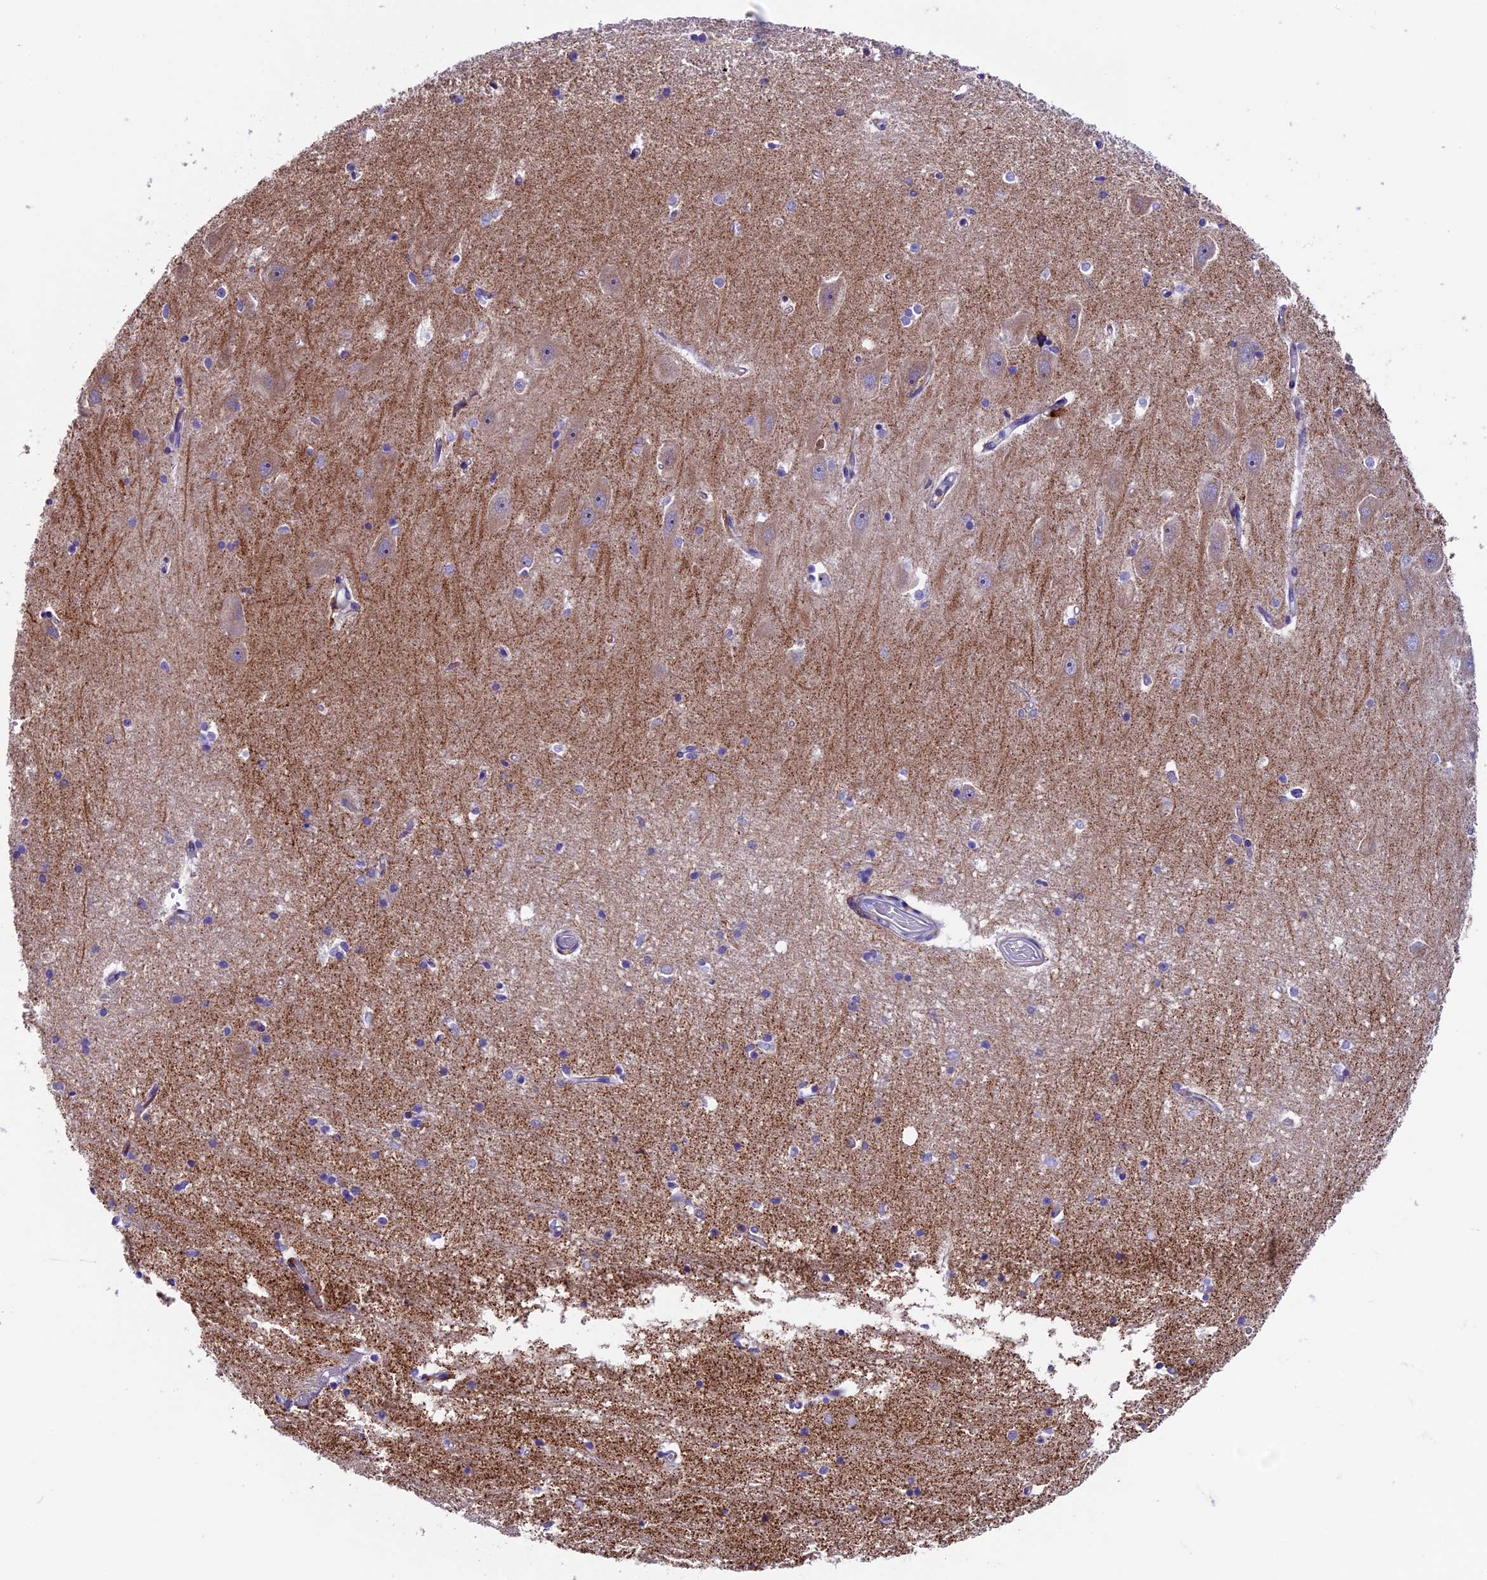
{"staining": {"intensity": "negative", "quantity": "none", "location": "none"}, "tissue": "hippocampus", "cell_type": "Glial cells", "image_type": "normal", "snomed": [{"axis": "morphology", "description": "Normal tissue, NOS"}, {"axis": "topography", "description": "Hippocampus"}], "caption": "The micrograph displays no staining of glial cells in unremarkable hippocampus.", "gene": "IL20RA", "patient": {"sex": "male", "age": 45}}